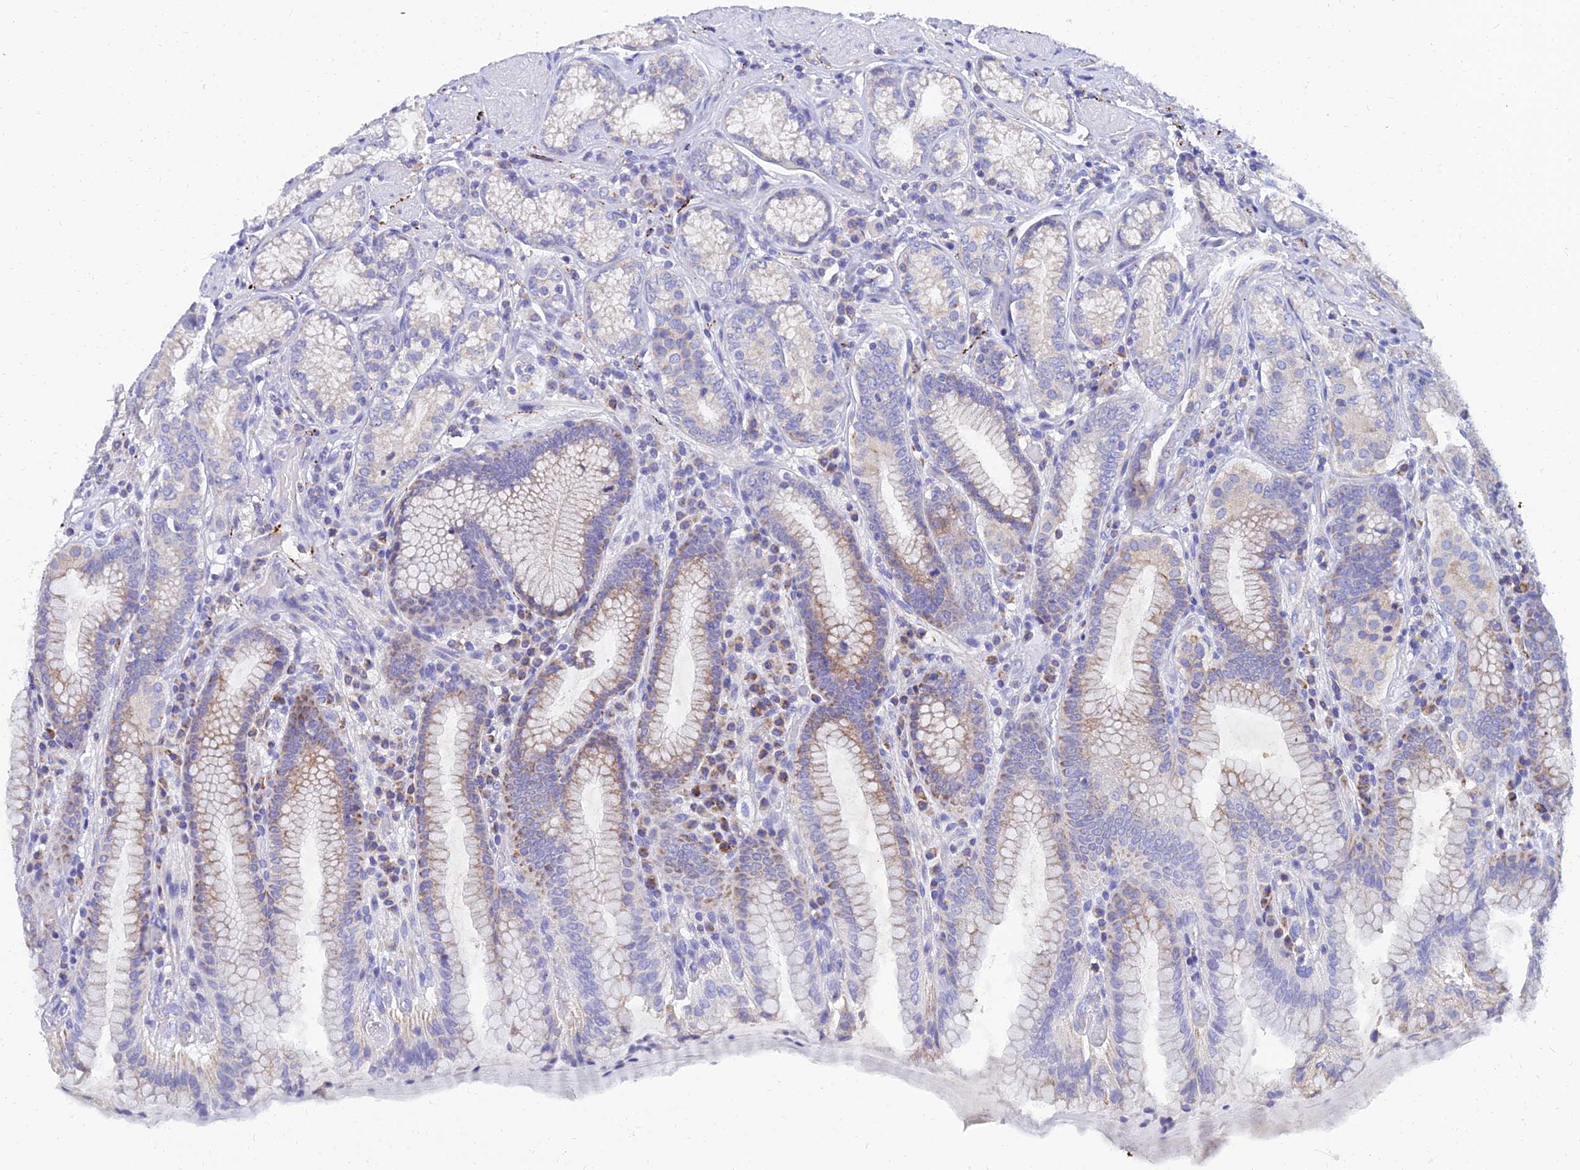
{"staining": {"intensity": "moderate", "quantity": "<25%", "location": "cytoplasmic/membranous"}, "tissue": "stomach", "cell_type": "Glandular cells", "image_type": "normal", "snomed": [{"axis": "morphology", "description": "Normal tissue, NOS"}, {"axis": "topography", "description": "Stomach, upper"}, {"axis": "topography", "description": "Stomach, lower"}], "caption": "DAB (3,3'-diaminobenzidine) immunohistochemical staining of unremarkable human stomach demonstrates moderate cytoplasmic/membranous protein staining in approximately <25% of glandular cells. Using DAB (3,3'-diaminobenzidine) (brown) and hematoxylin (blue) stains, captured at high magnification using brightfield microscopy.", "gene": "NPY", "patient": {"sex": "female", "age": 76}}